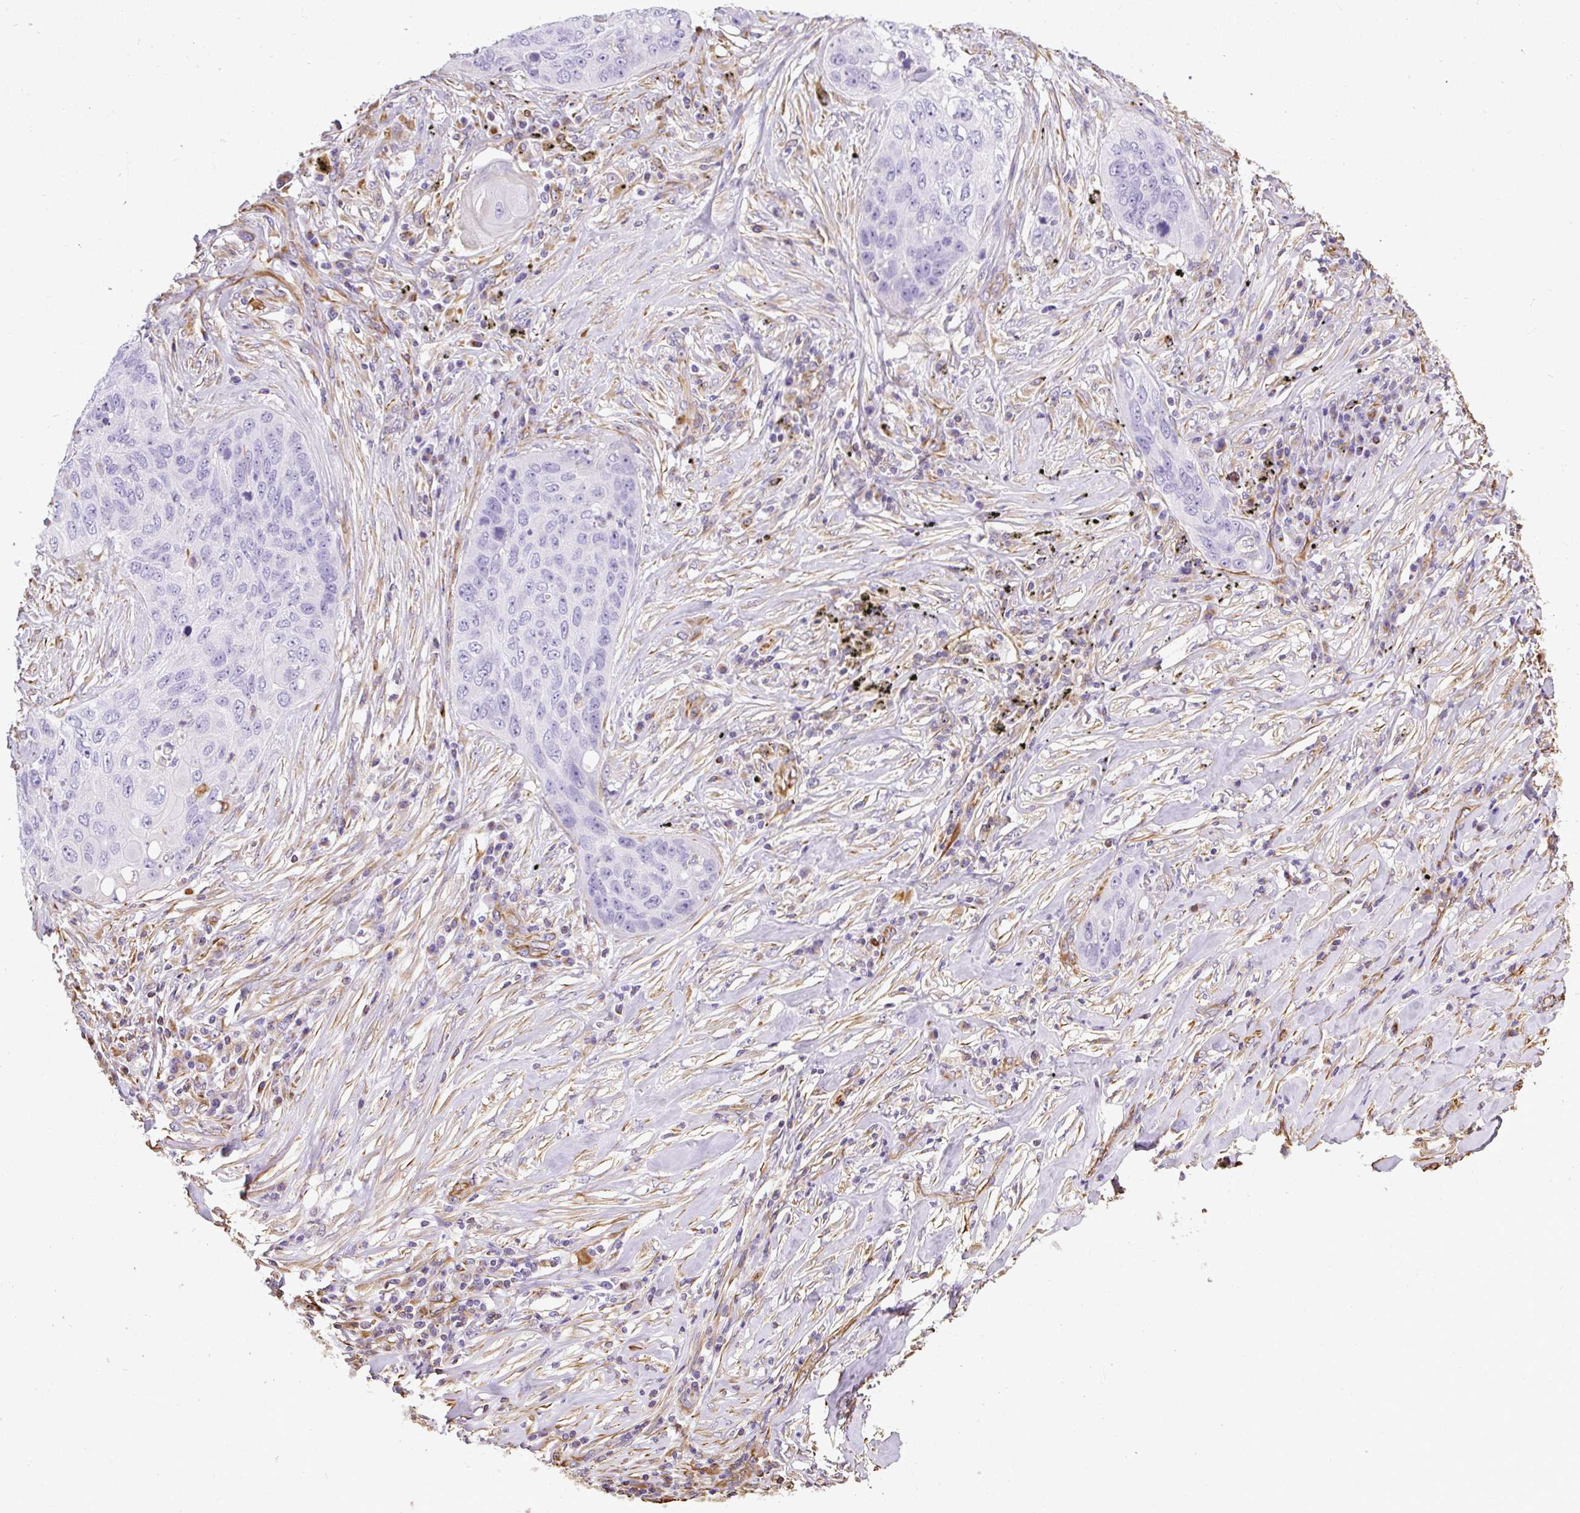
{"staining": {"intensity": "negative", "quantity": "none", "location": "none"}, "tissue": "lung cancer", "cell_type": "Tumor cells", "image_type": "cancer", "snomed": [{"axis": "morphology", "description": "Squamous cell carcinoma, NOS"}, {"axis": "topography", "description": "Lung"}], "caption": "DAB immunohistochemical staining of human lung cancer displays no significant positivity in tumor cells.", "gene": "PLS1", "patient": {"sex": "female", "age": 63}}